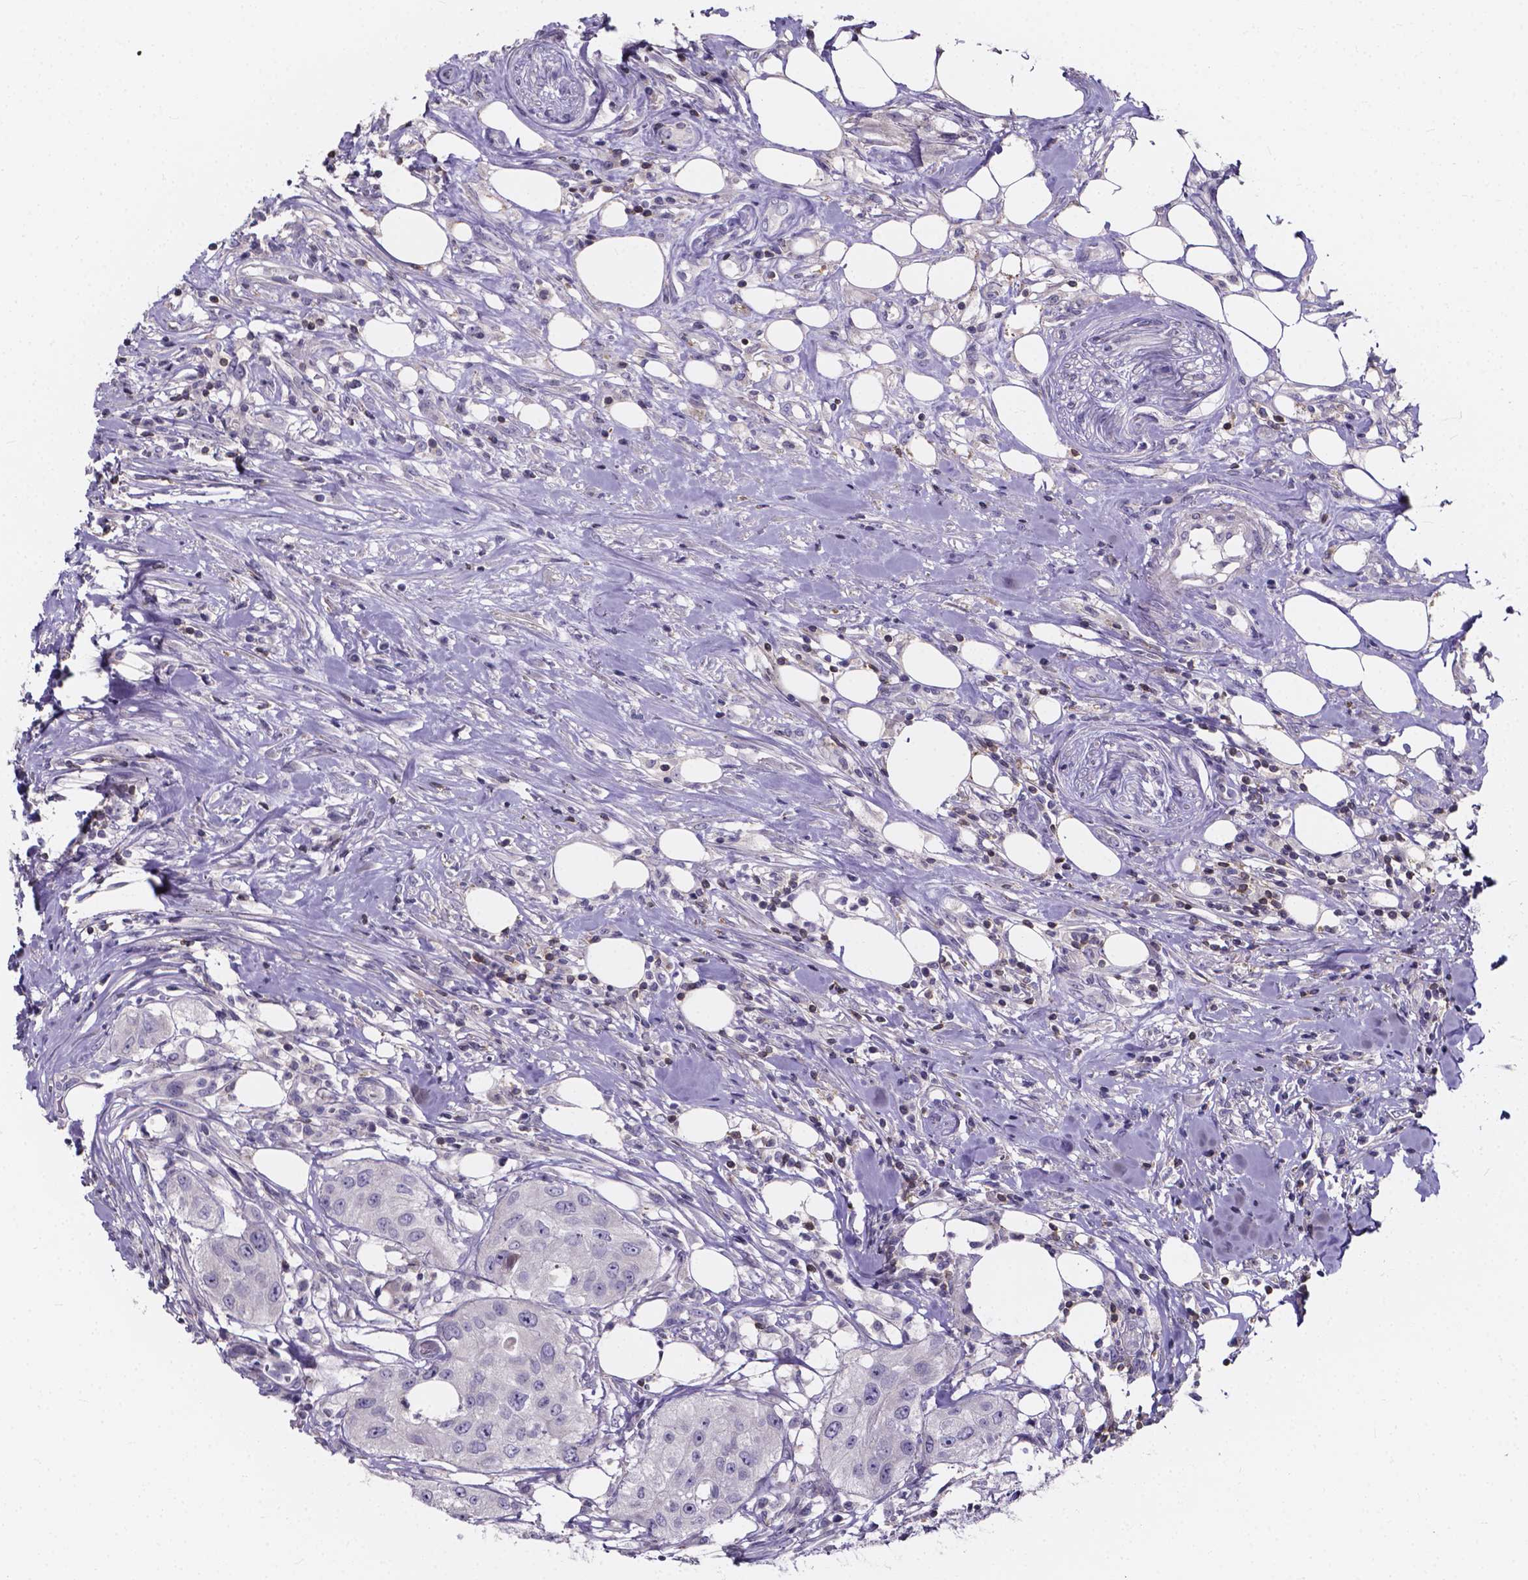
{"staining": {"intensity": "negative", "quantity": "none", "location": "none"}, "tissue": "urothelial cancer", "cell_type": "Tumor cells", "image_type": "cancer", "snomed": [{"axis": "morphology", "description": "Urothelial carcinoma, High grade"}, {"axis": "topography", "description": "Urinary bladder"}], "caption": "Urothelial carcinoma (high-grade) stained for a protein using immunohistochemistry displays no expression tumor cells.", "gene": "THEMIS", "patient": {"sex": "male", "age": 79}}